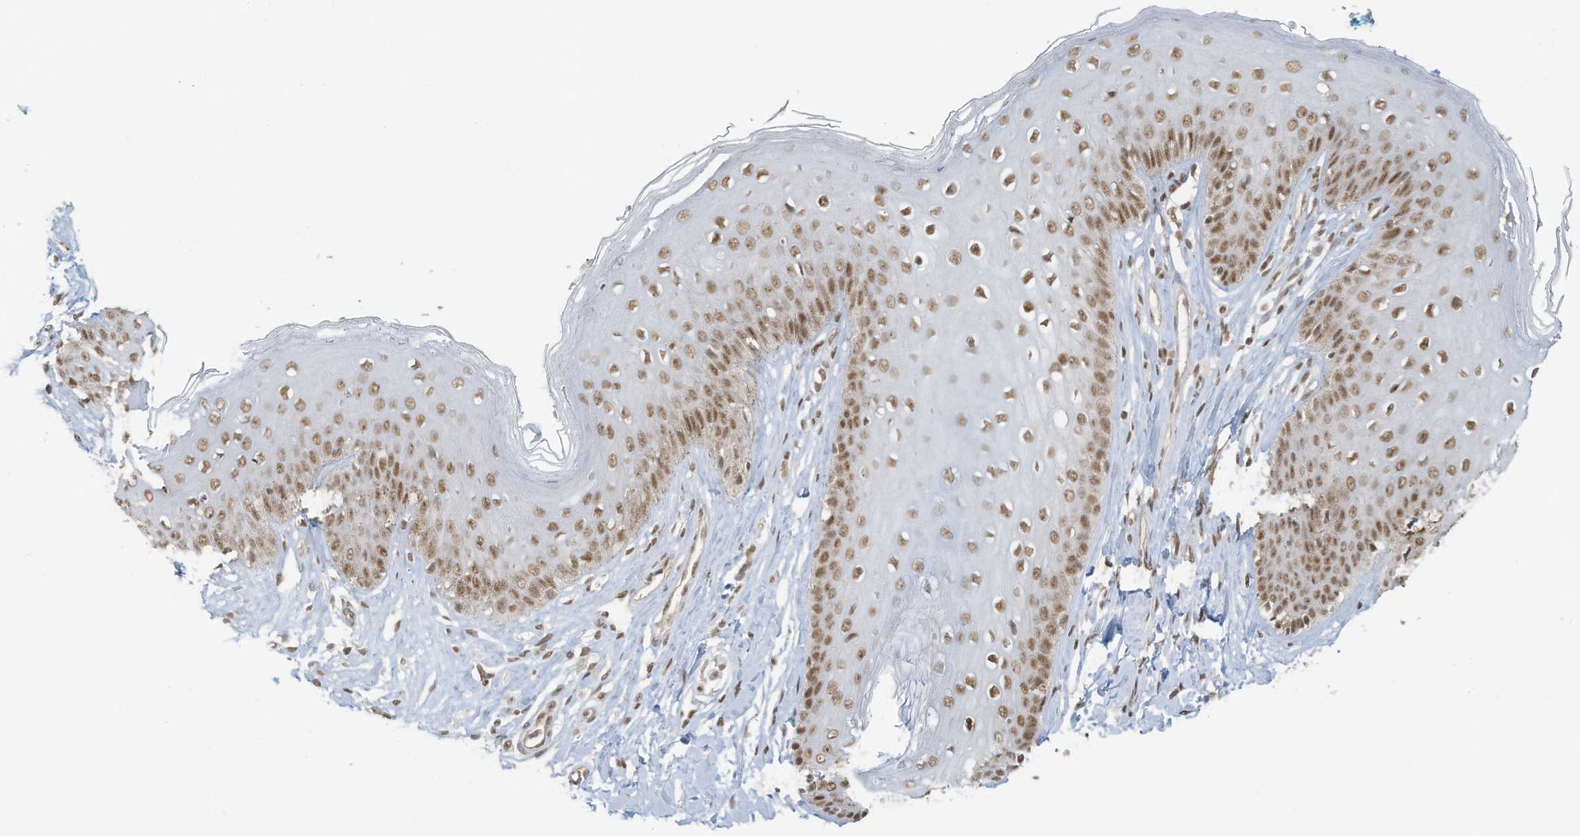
{"staining": {"intensity": "moderate", "quantity": ">75%", "location": "nuclear"}, "tissue": "skin", "cell_type": "Epidermal cells", "image_type": "normal", "snomed": [{"axis": "morphology", "description": "Normal tissue, NOS"}, {"axis": "morphology", "description": "Squamous cell carcinoma, NOS"}, {"axis": "topography", "description": "Vulva"}], "caption": "This micrograph displays IHC staining of benign human skin, with medium moderate nuclear positivity in approximately >75% of epidermal cells.", "gene": "DBR1", "patient": {"sex": "female", "age": 85}}